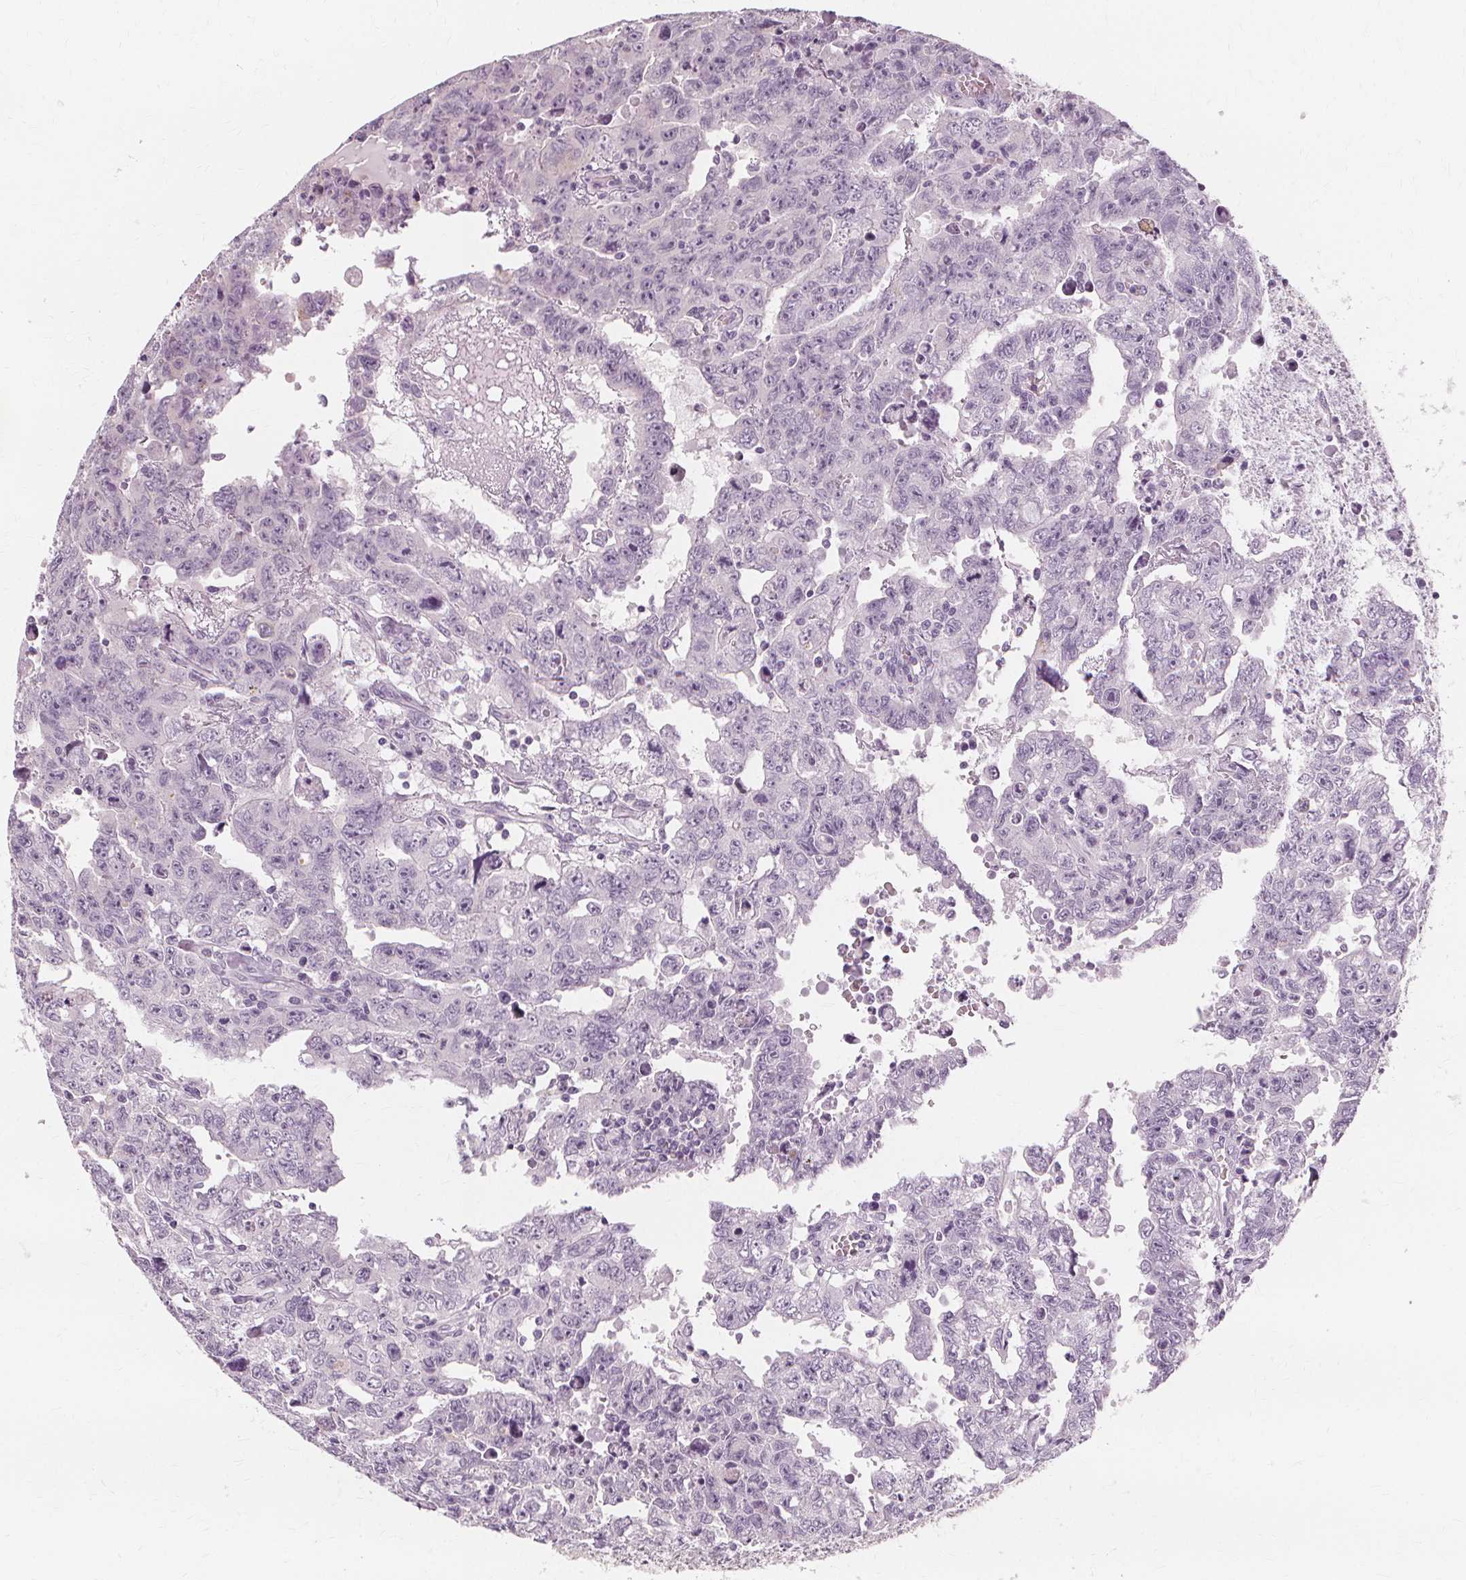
{"staining": {"intensity": "negative", "quantity": "none", "location": "none"}, "tissue": "testis cancer", "cell_type": "Tumor cells", "image_type": "cancer", "snomed": [{"axis": "morphology", "description": "Carcinoma, Embryonal, NOS"}, {"axis": "topography", "description": "Testis"}], "caption": "A high-resolution image shows immunohistochemistry staining of embryonal carcinoma (testis), which demonstrates no significant staining in tumor cells.", "gene": "MUC12", "patient": {"sex": "male", "age": 24}}